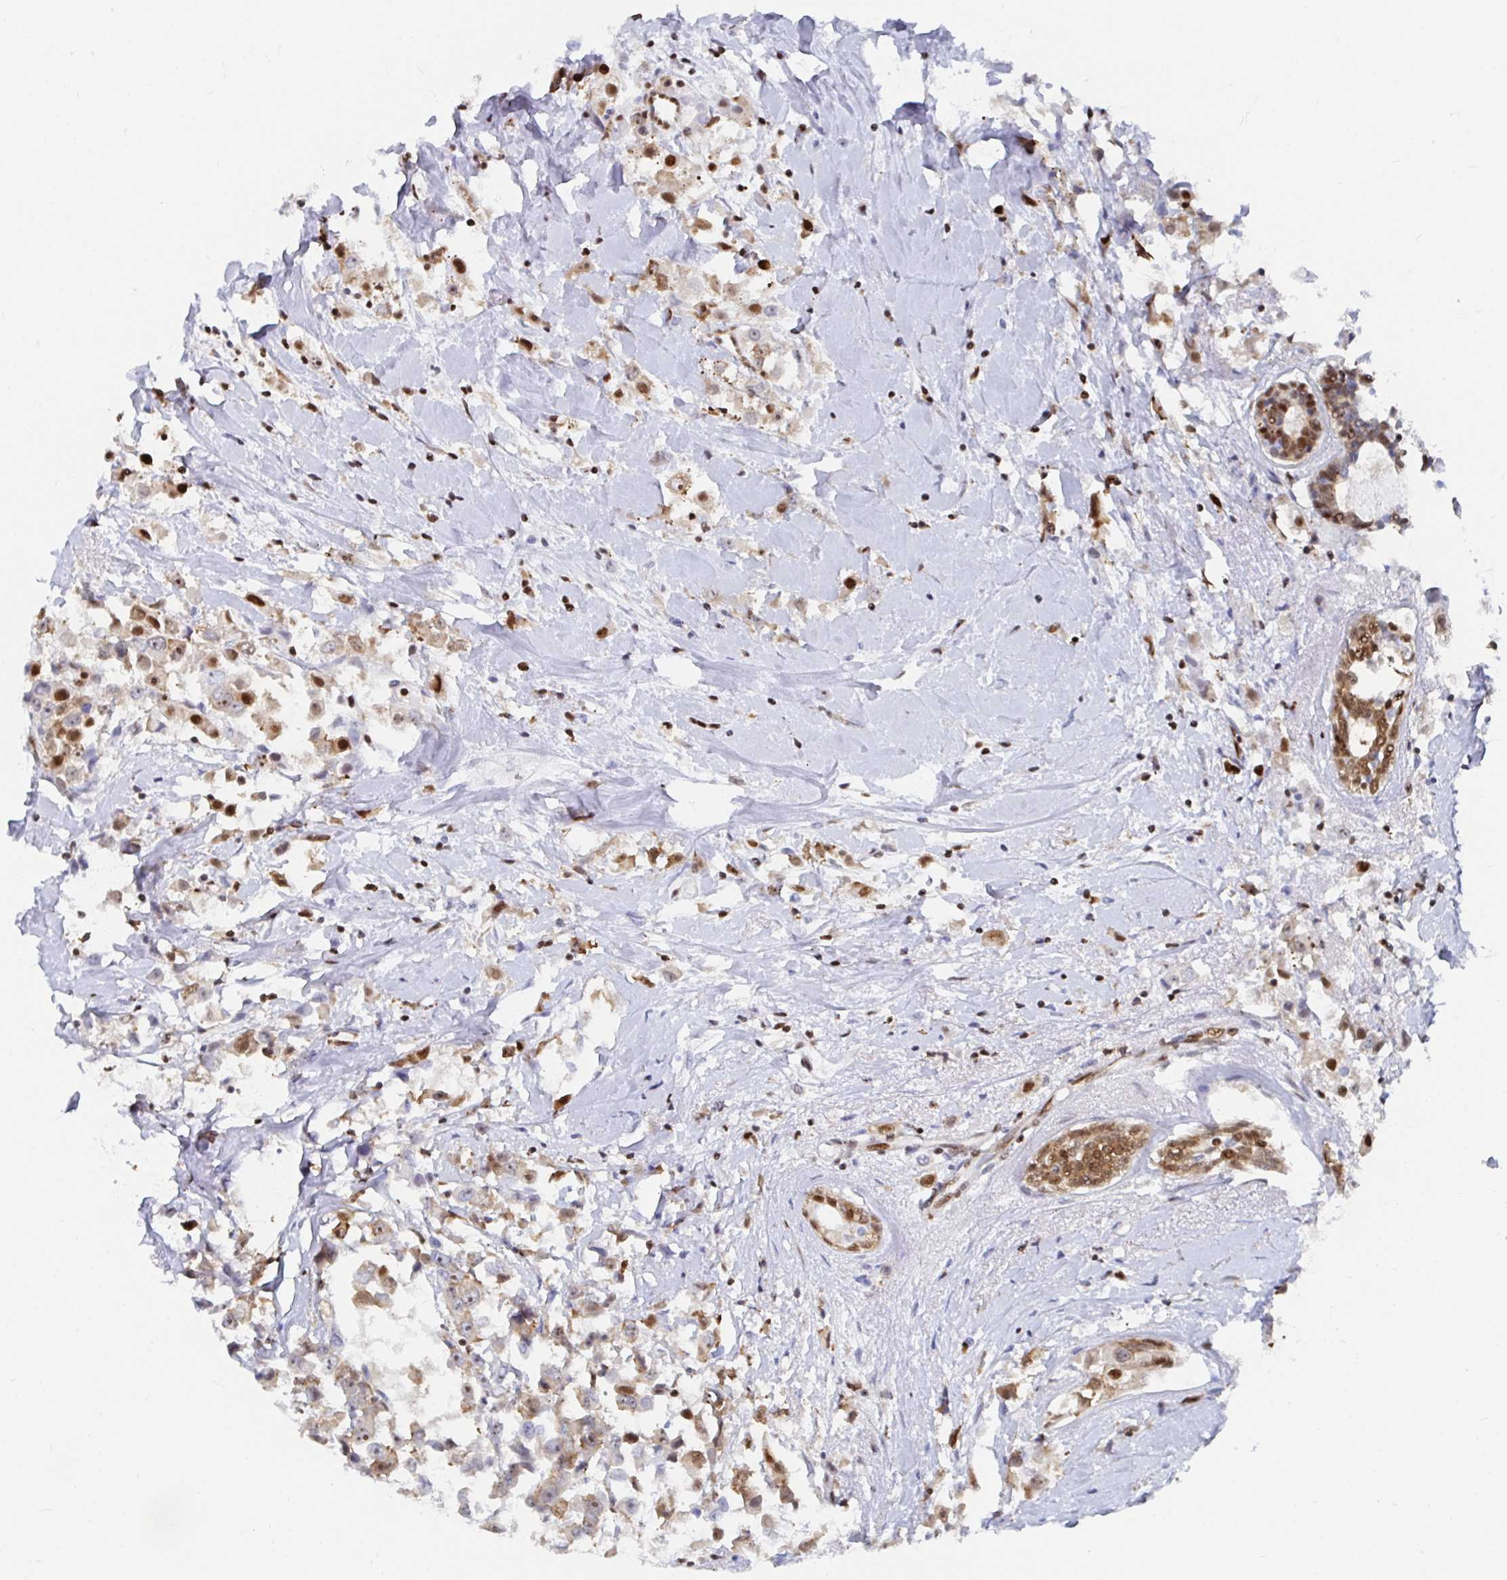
{"staining": {"intensity": "moderate", "quantity": "25%-75%", "location": "nuclear"}, "tissue": "breast cancer", "cell_type": "Tumor cells", "image_type": "cancer", "snomed": [{"axis": "morphology", "description": "Duct carcinoma"}, {"axis": "topography", "description": "Breast"}], "caption": "DAB immunohistochemical staining of human breast cancer (intraductal carcinoma) demonstrates moderate nuclear protein staining in about 25%-75% of tumor cells.", "gene": "EWSR1", "patient": {"sex": "female", "age": 61}}